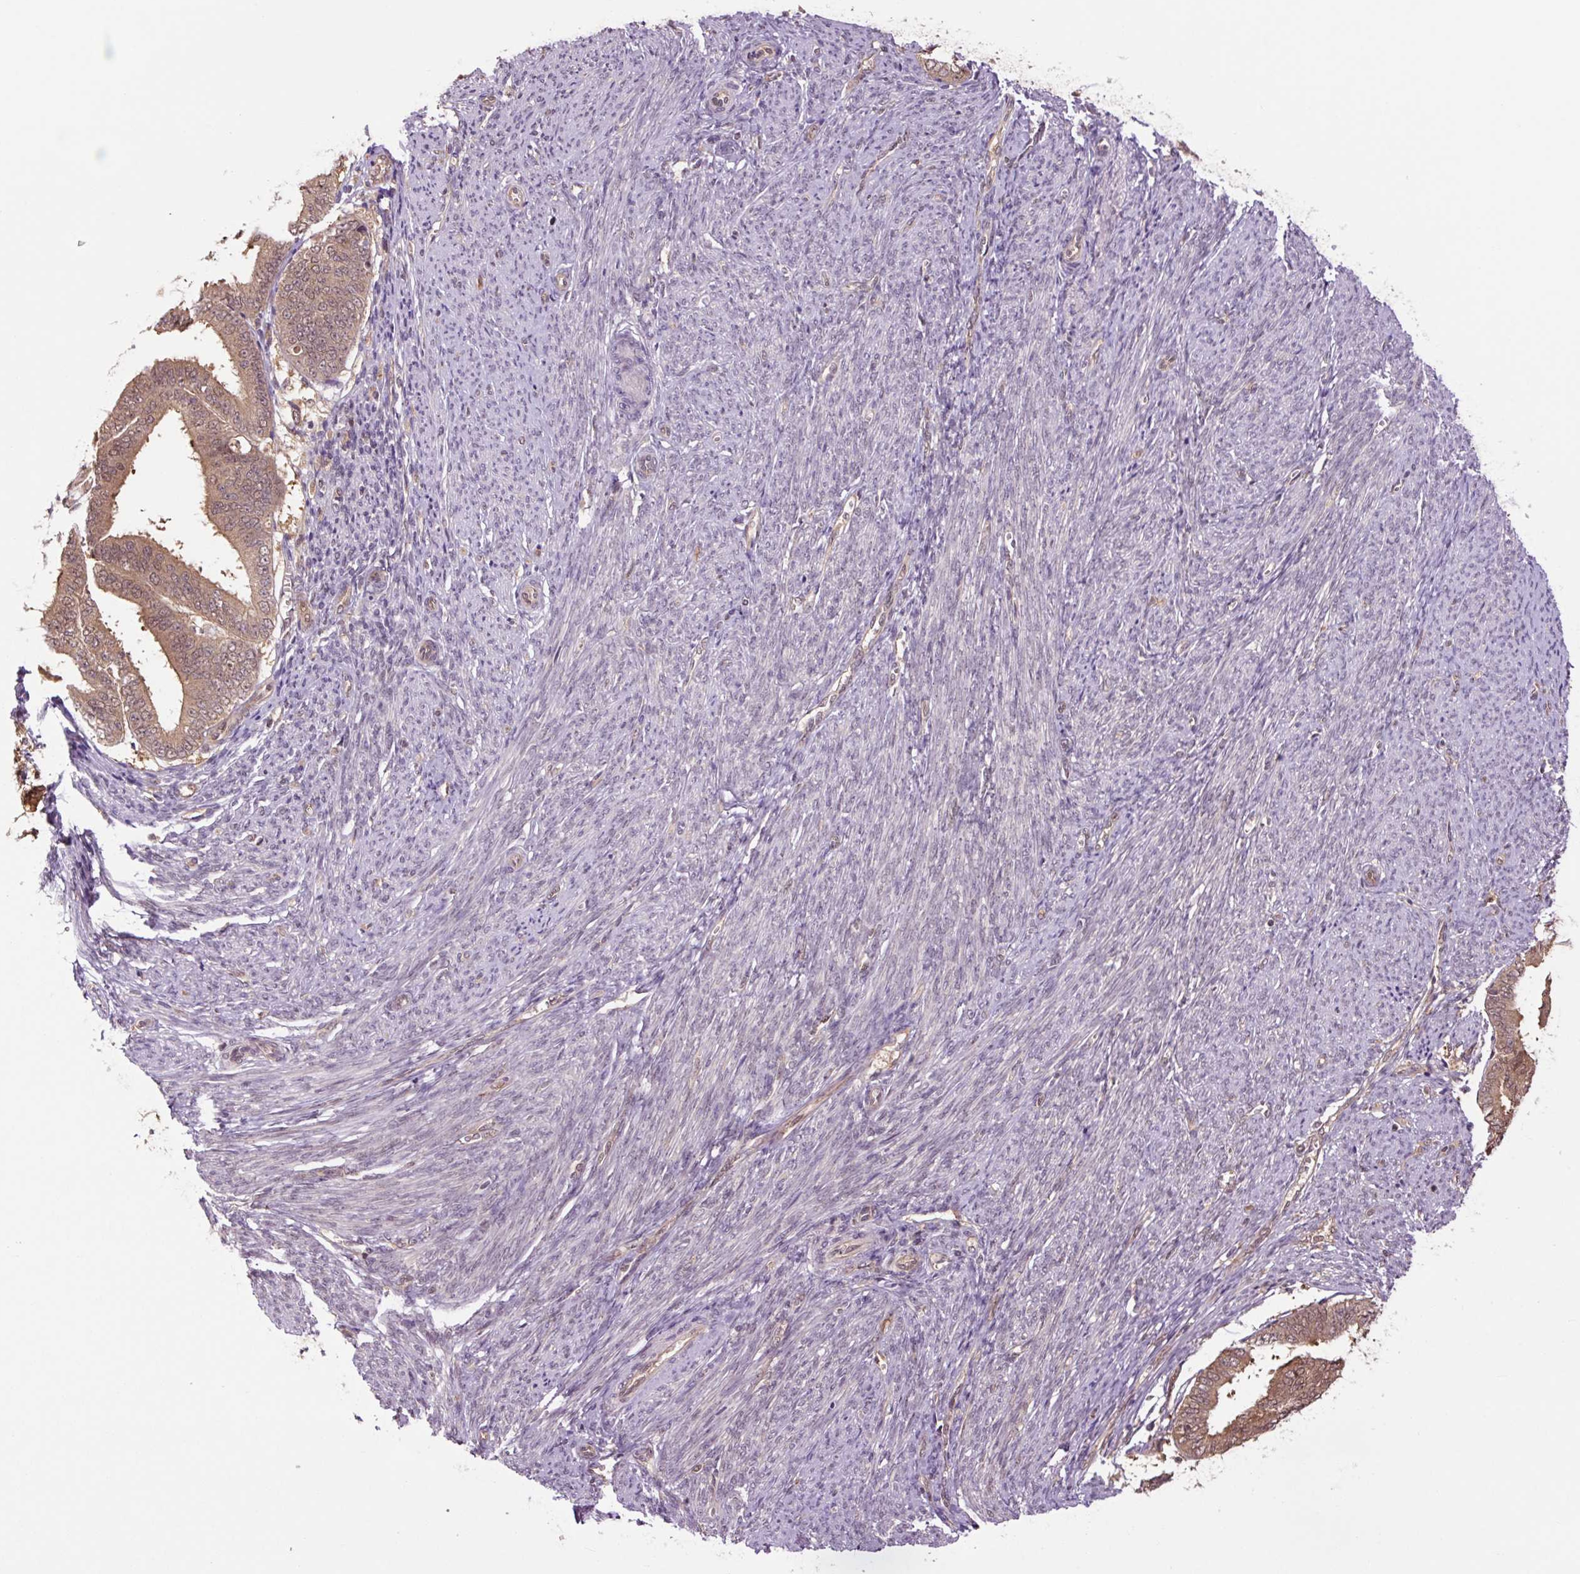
{"staining": {"intensity": "moderate", "quantity": ">75%", "location": "cytoplasmic/membranous,nuclear"}, "tissue": "endometrial cancer", "cell_type": "Tumor cells", "image_type": "cancer", "snomed": [{"axis": "morphology", "description": "Adenocarcinoma, NOS"}, {"axis": "topography", "description": "Endometrium"}], "caption": "A medium amount of moderate cytoplasmic/membranous and nuclear positivity is appreciated in approximately >75% of tumor cells in endometrial cancer tissue.", "gene": "TPT1", "patient": {"sex": "female", "age": 63}}